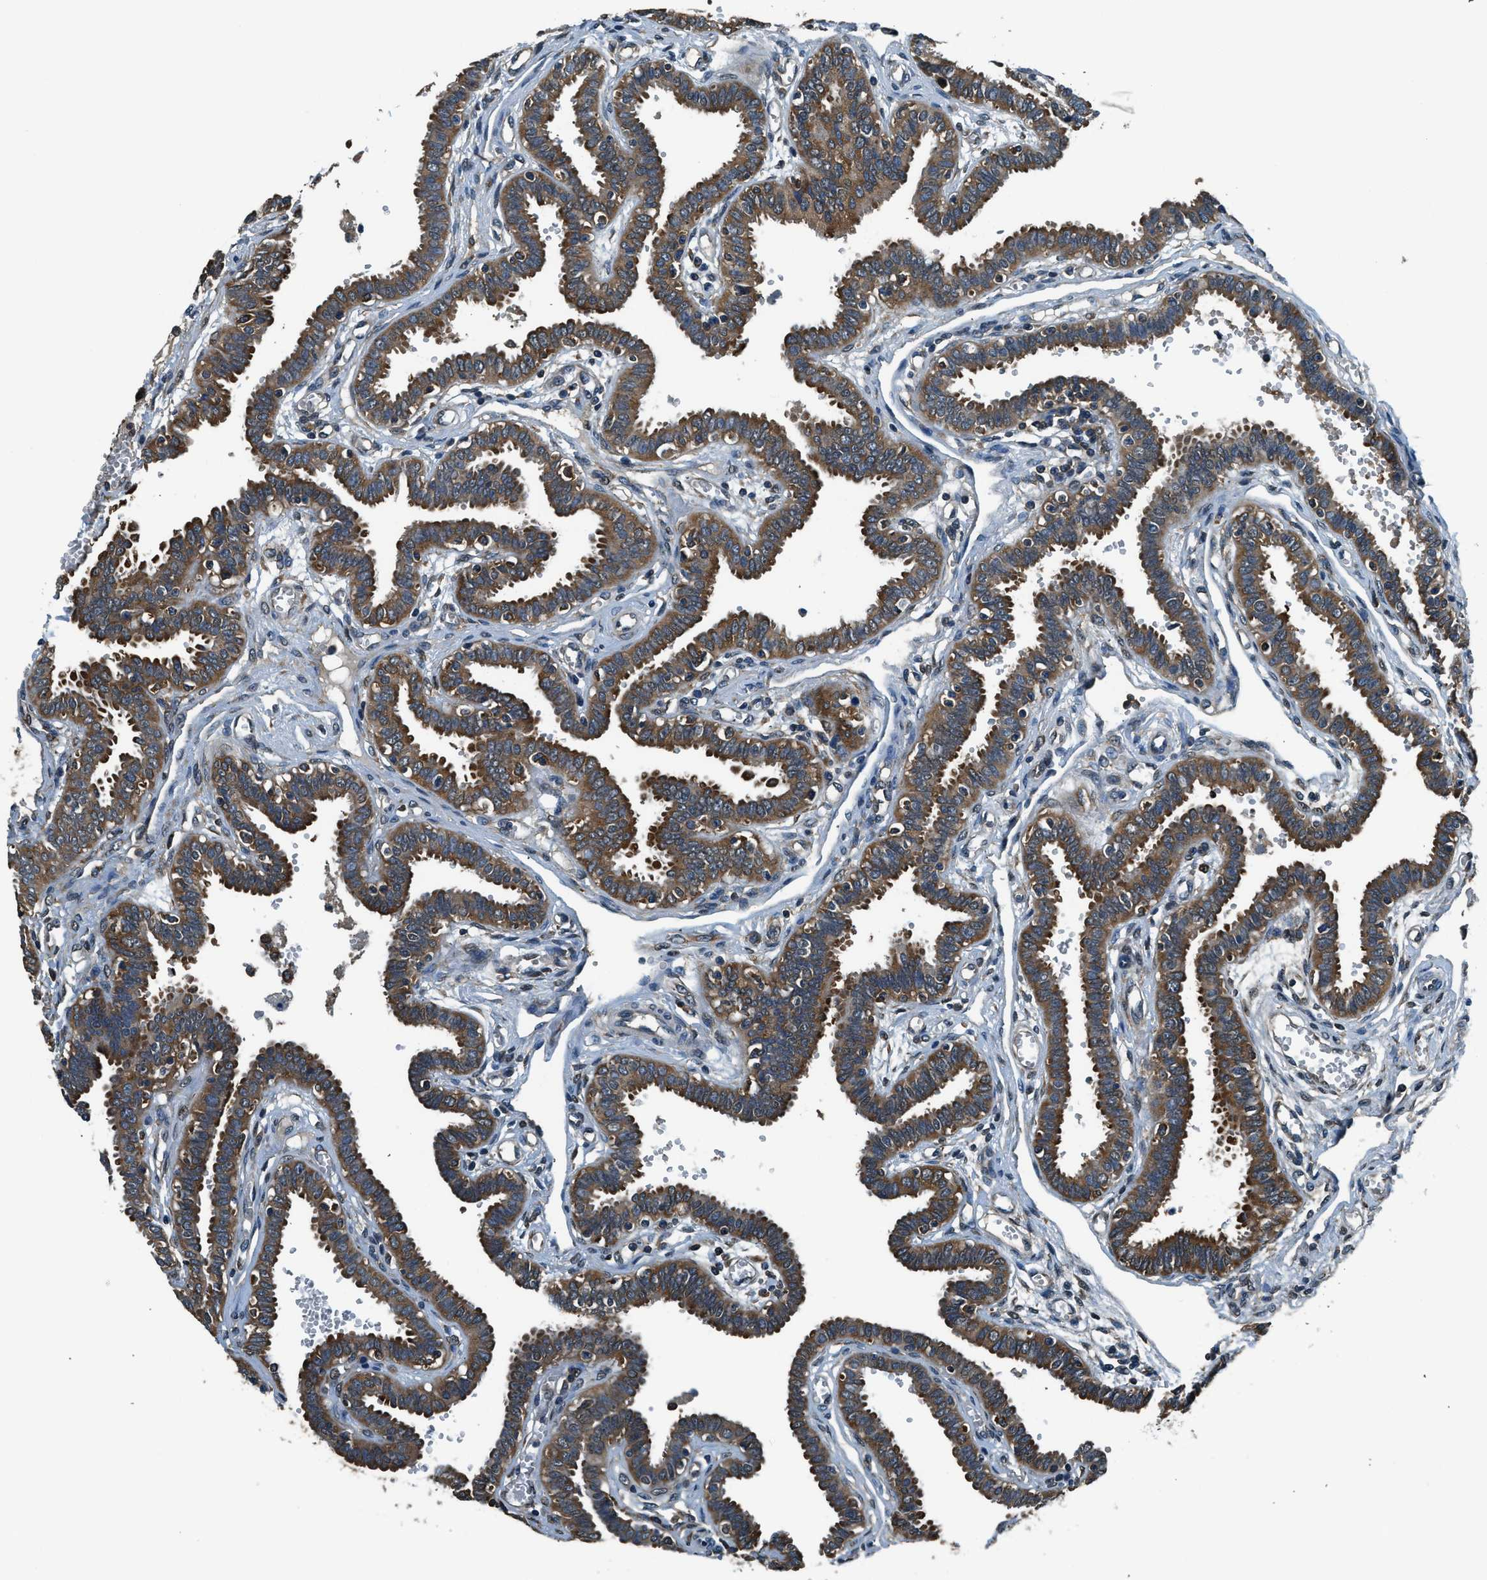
{"staining": {"intensity": "strong", "quantity": ">75%", "location": "cytoplasmic/membranous"}, "tissue": "fallopian tube", "cell_type": "Glandular cells", "image_type": "normal", "snomed": [{"axis": "morphology", "description": "Normal tissue, NOS"}, {"axis": "topography", "description": "Fallopian tube"}], "caption": "Immunohistochemistry staining of unremarkable fallopian tube, which demonstrates high levels of strong cytoplasmic/membranous expression in approximately >75% of glandular cells indicating strong cytoplasmic/membranous protein expression. The staining was performed using DAB (3,3'-diaminobenzidine) (brown) for protein detection and nuclei were counterstained in hematoxylin (blue).", "gene": "ARFGAP2", "patient": {"sex": "female", "age": 32}}